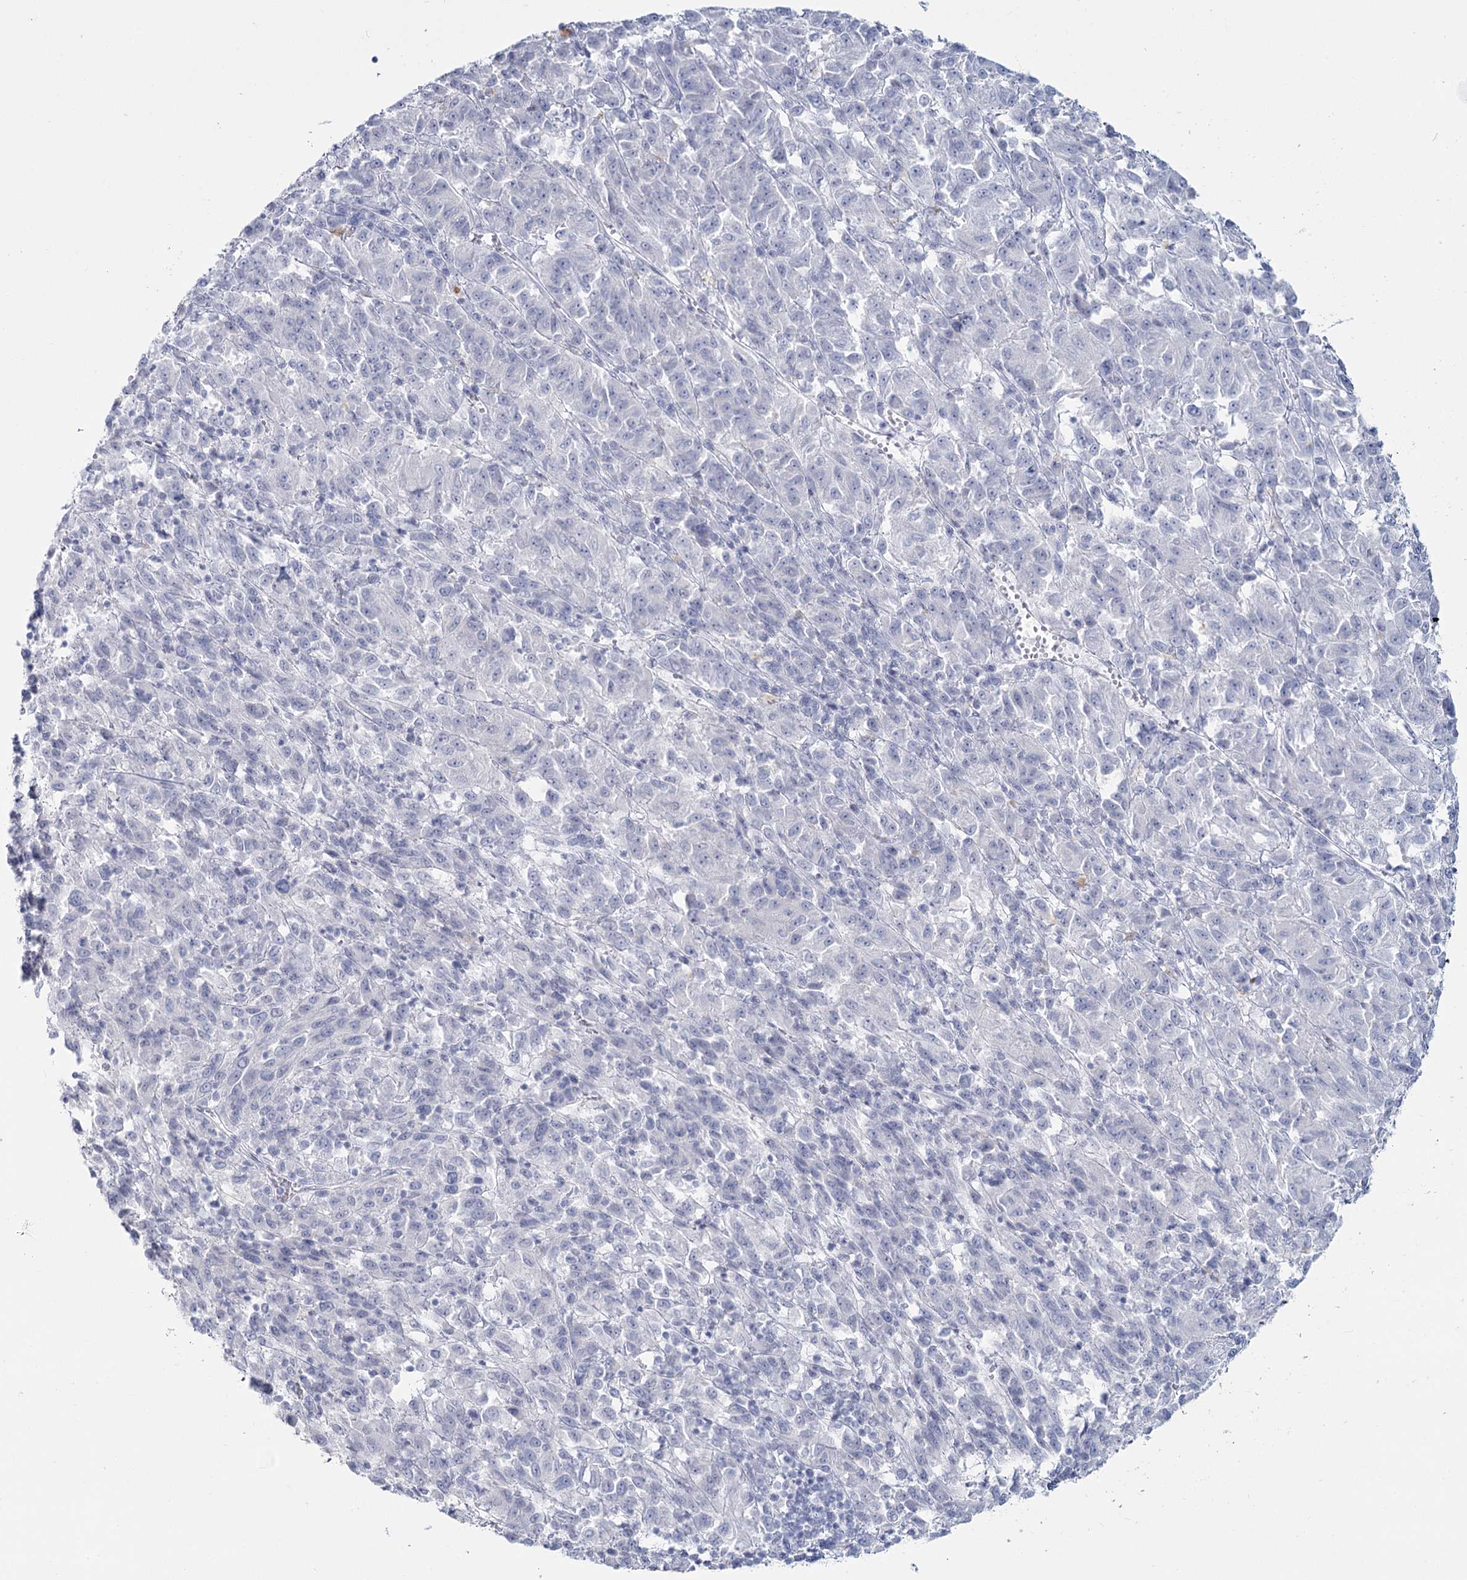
{"staining": {"intensity": "negative", "quantity": "none", "location": "none"}, "tissue": "melanoma", "cell_type": "Tumor cells", "image_type": "cancer", "snomed": [{"axis": "morphology", "description": "Malignant melanoma, Metastatic site"}, {"axis": "topography", "description": "Lung"}], "caption": "IHC histopathology image of malignant melanoma (metastatic site) stained for a protein (brown), which exhibits no expression in tumor cells.", "gene": "SLC6A19", "patient": {"sex": "male", "age": 64}}